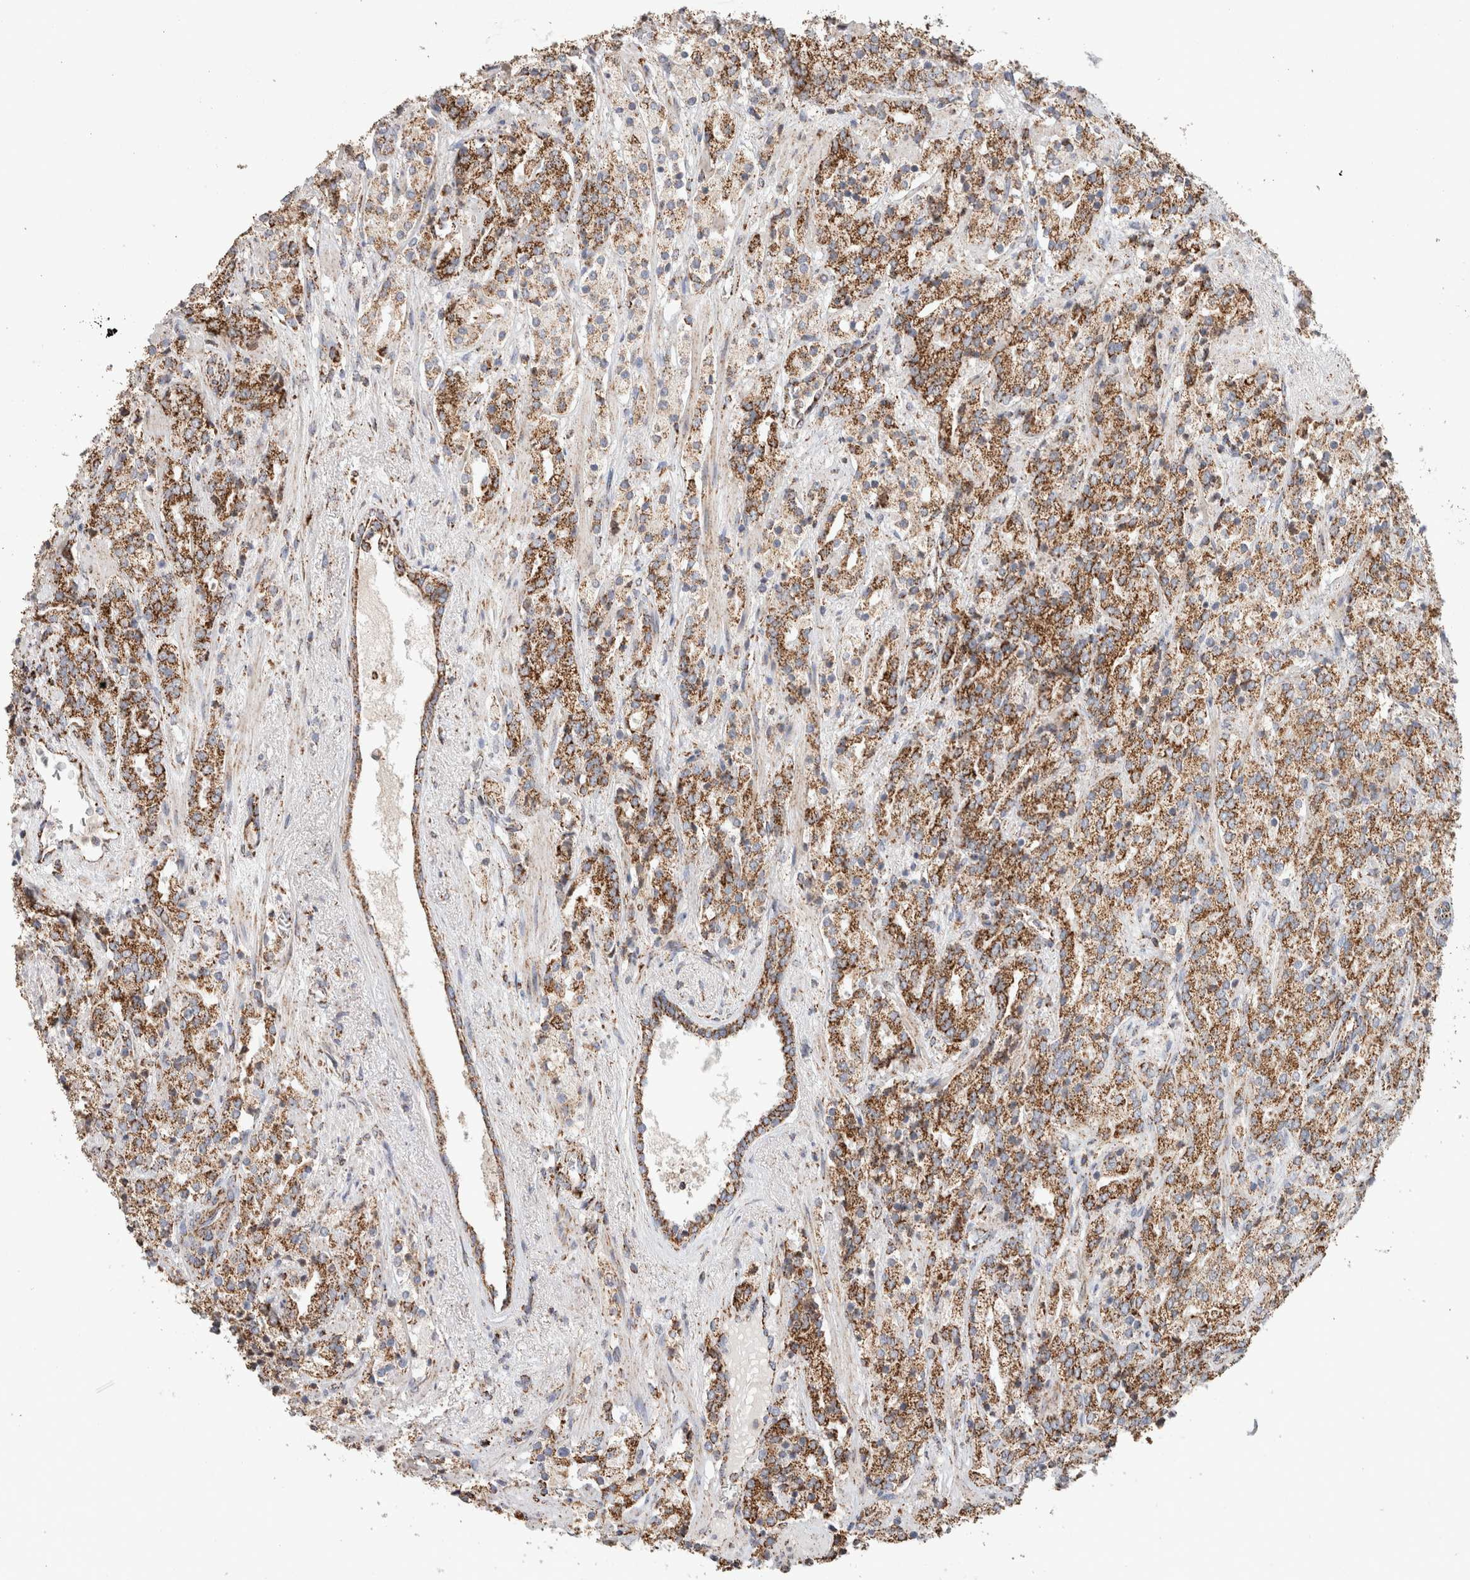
{"staining": {"intensity": "moderate", "quantity": ">75%", "location": "cytoplasmic/membranous"}, "tissue": "prostate cancer", "cell_type": "Tumor cells", "image_type": "cancer", "snomed": [{"axis": "morphology", "description": "Adenocarcinoma, High grade"}, {"axis": "topography", "description": "Prostate"}], "caption": "Approximately >75% of tumor cells in human adenocarcinoma (high-grade) (prostate) show moderate cytoplasmic/membranous protein expression as visualized by brown immunohistochemical staining.", "gene": "C1QBP", "patient": {"sex": "male", "age": 71}}